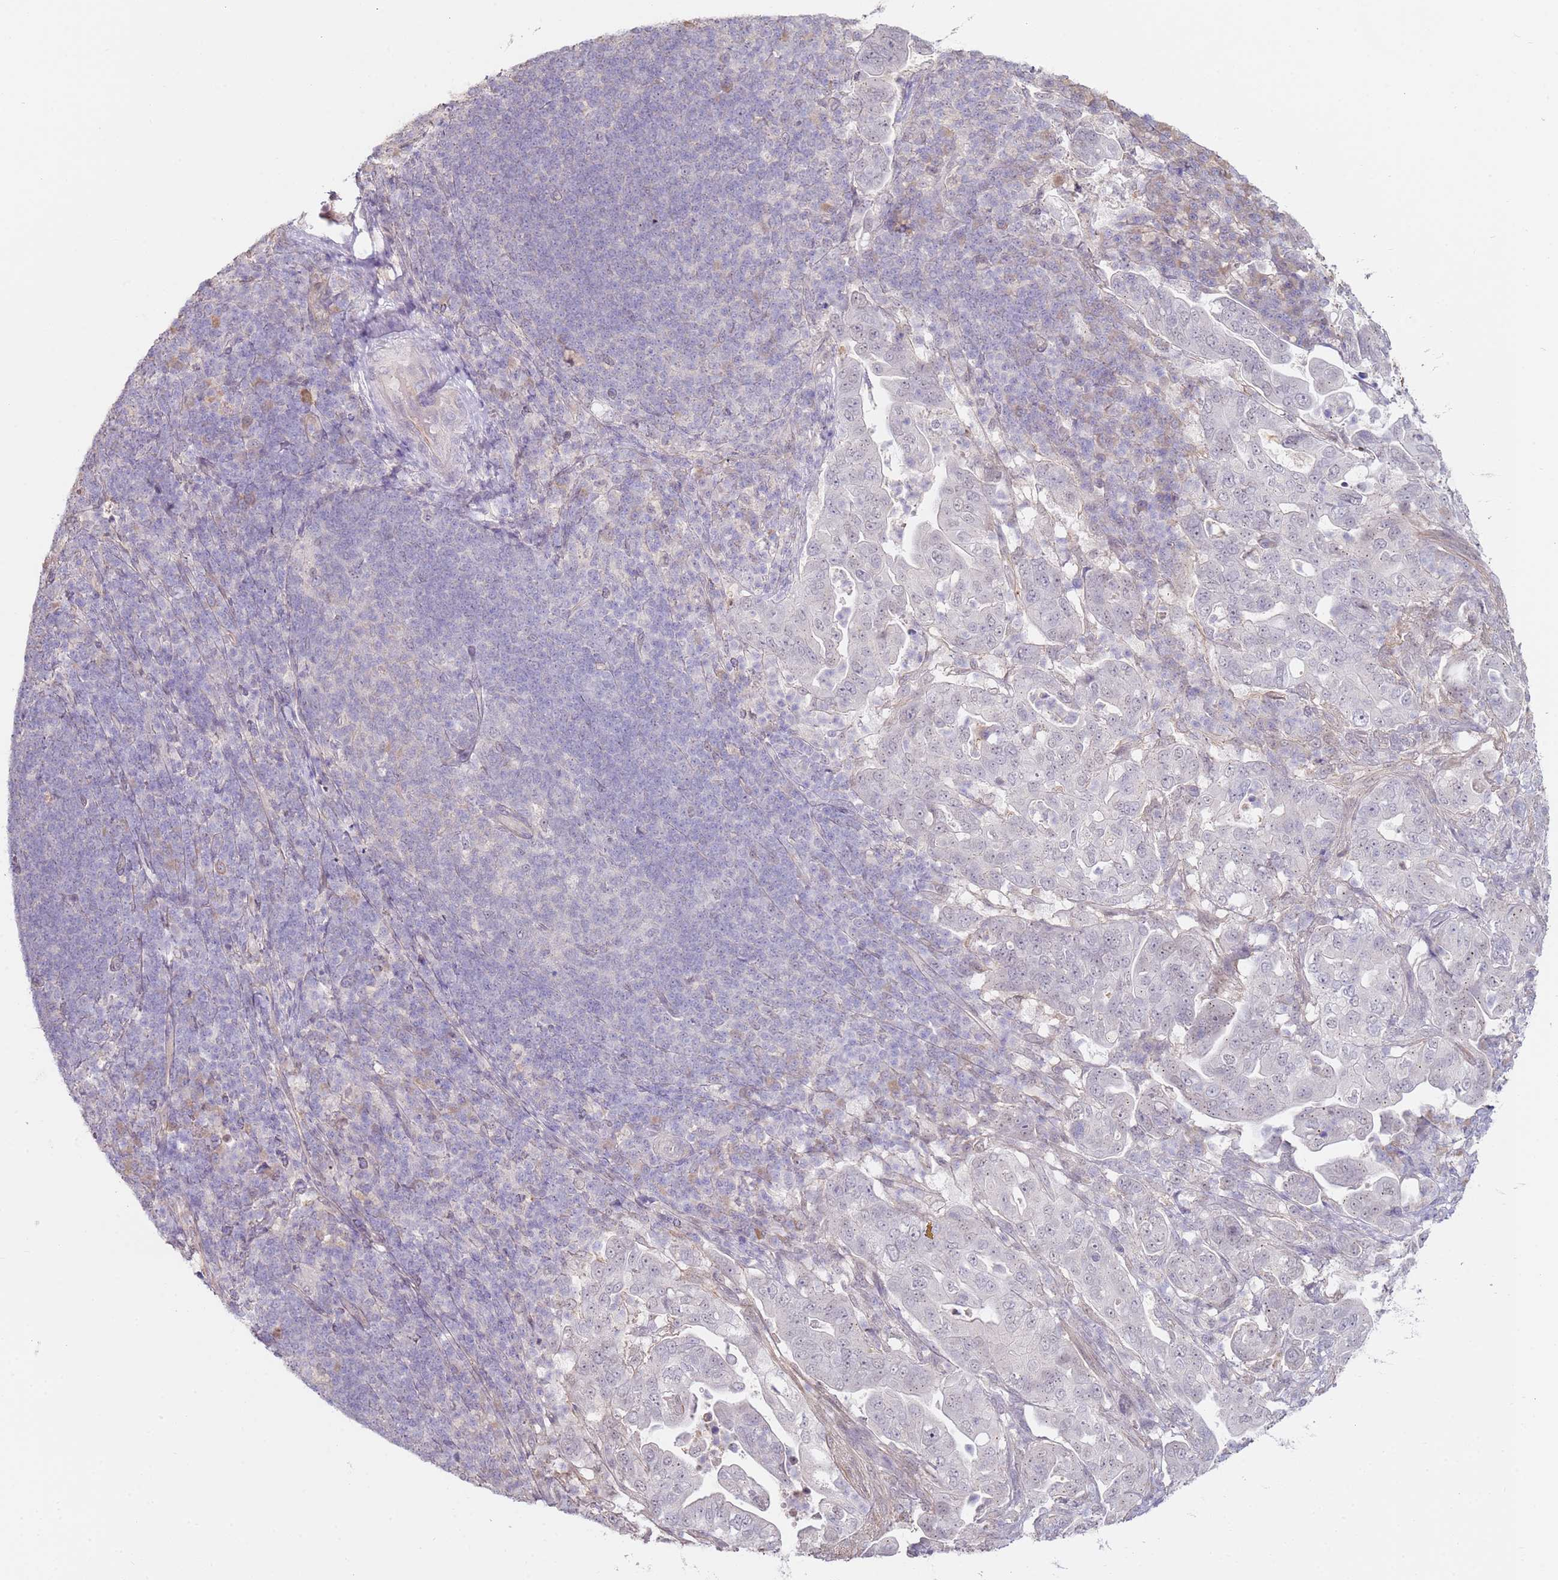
{"staining": {"intensity": "negative", "quantity": "none", "location": "none"}, "tissue": "pancreatic cancer", "cell_type": "Tumor cells", "image_type": "cancer", "snomed": [{"axis": "morphology", "description": "Normal tissue, NOS"}, {"axis": "morphology", "description": "Adenocarcinoma, NOS"}, {"axis": "topography", "description": "Lymph node"}, {"axis": "topography", "description": "Pancreas"}], "caption": "Adenocarcinoma (pancreatic) stained for a protein using immunohistochemistry (IHC) demonstrates no expression tumor cells.", "gene": "WDR93", "patient": {"sex": "female", "age": 67}}